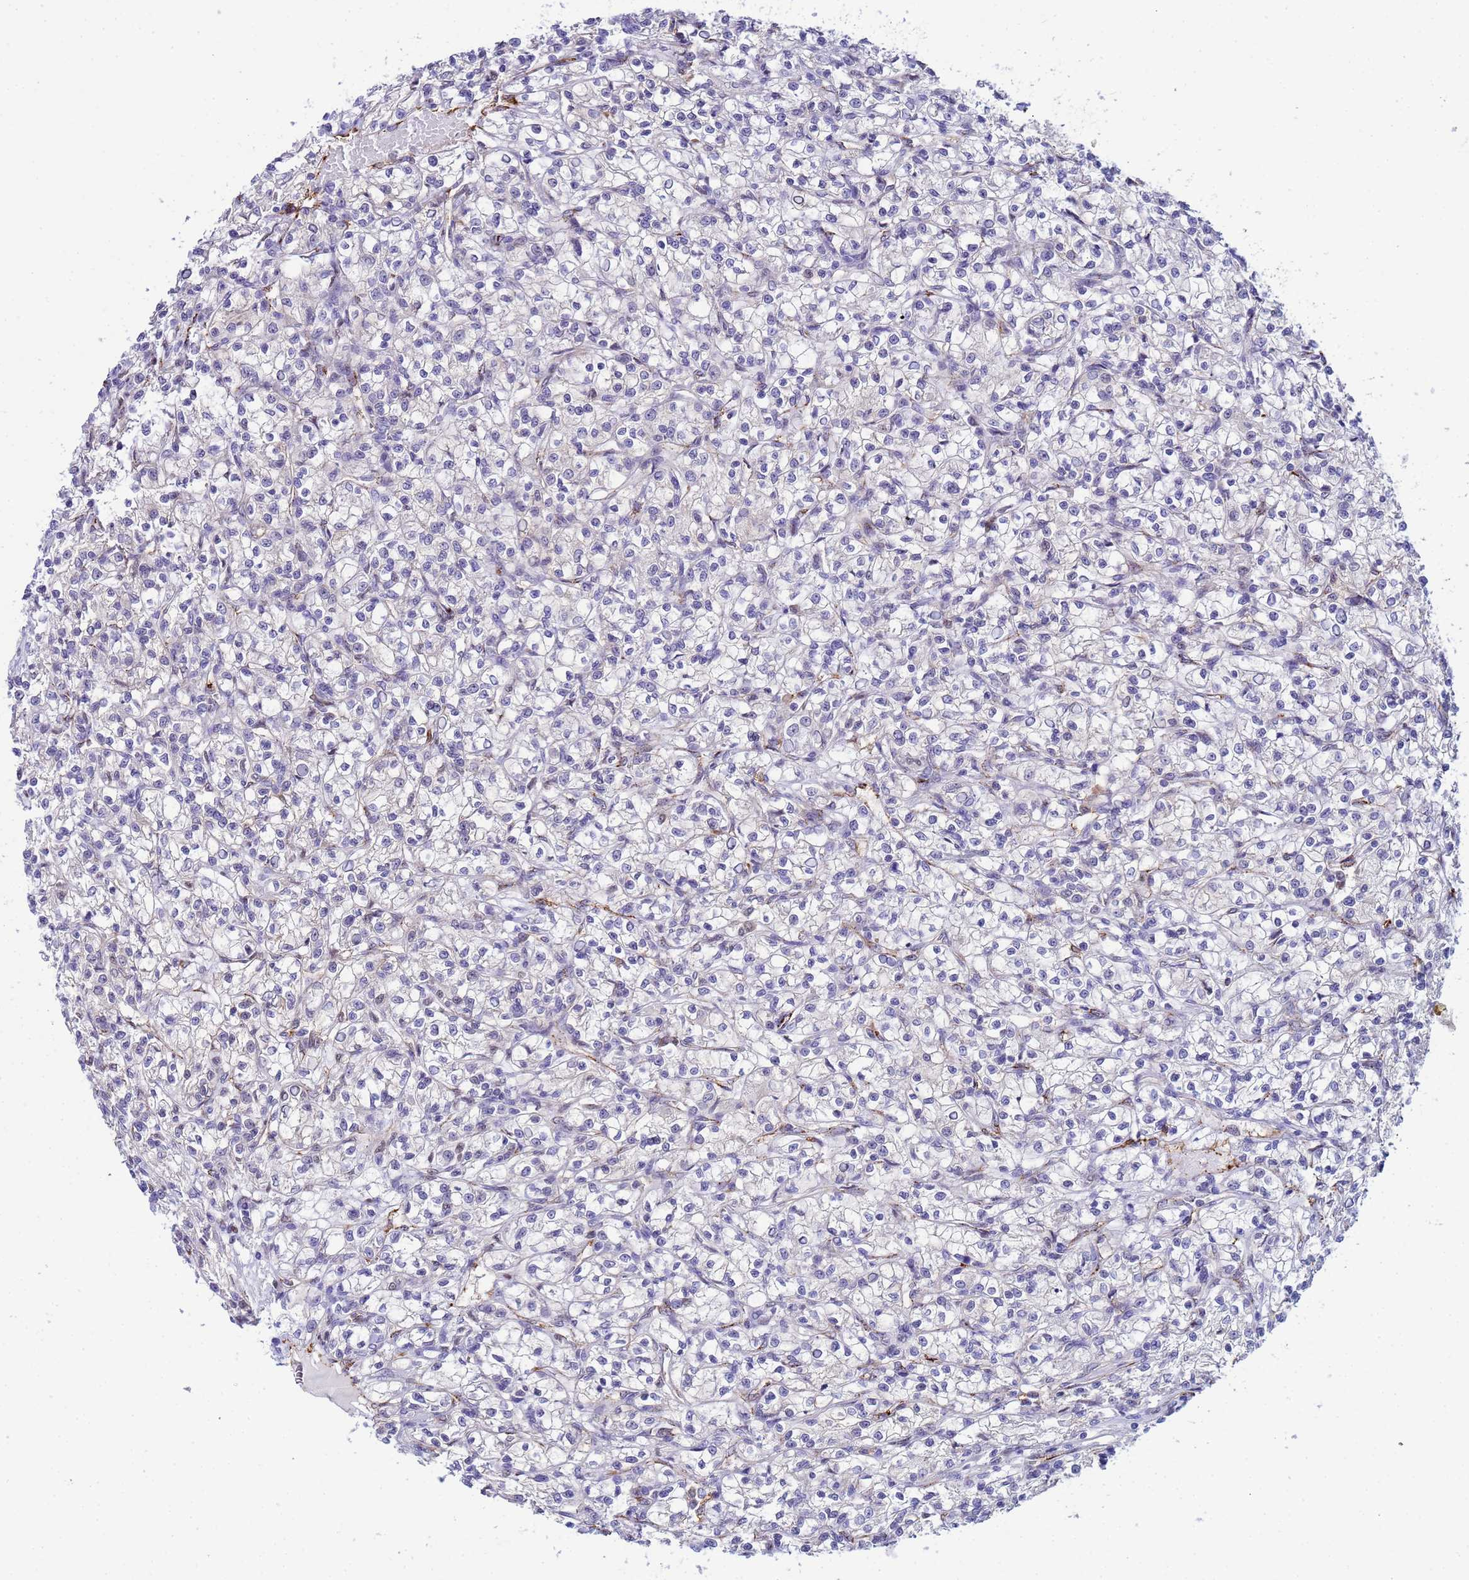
{"staining": {"intensity": "negative", "quantity": "none", "location": "none"}, "tissue": "renal cancer", "cell_type": "Tumor cells", "image_type": "cancer", "snomed": [{"axis": "morphology", "description": "Adenocarcinoma, NOS"}, {"axis": "topography", "description": "Kidney"}], "caption": "DAB (3,3'-diaminobenzidine) immunohistochemical staining of human renal adenocarcinoma displays no significant expression in tumor cells.", "gene": "SLC25A37", "patient": {"sex": "female", "age": 59}}